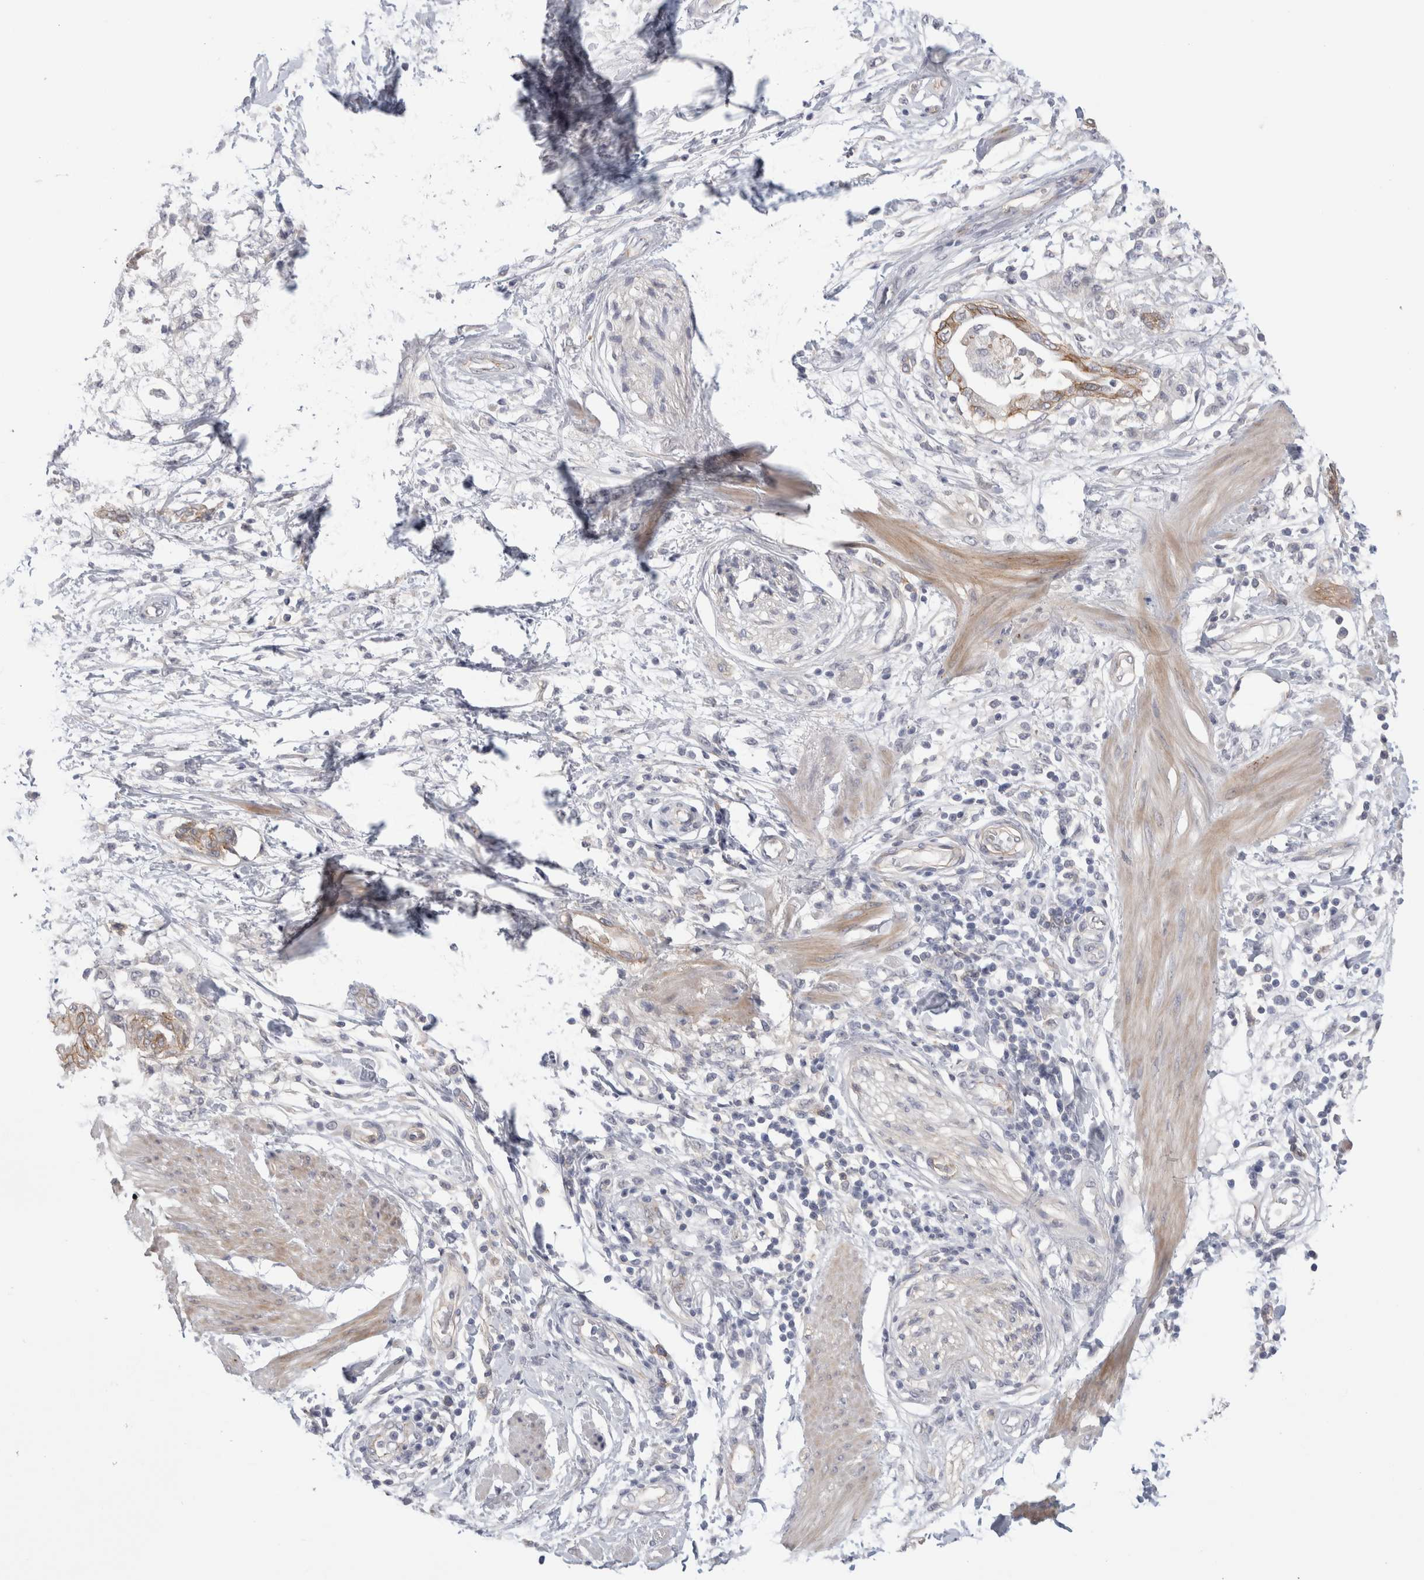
{"staining": {"intensity": "moderate", "quantity": ">75%", "location": "cytoplasmic/membranous"}, "tissue": "pancreatic cancer", "cell_type": "Tumor cells", "image_type": "cancer", "snomed": [{"axis": "morphology", "description": "Normal tissue, NOS"}, {"axis": "morphology", "description": "Adenocarcinoma, NOS"}, {"axis": "topography", "description": "Pancreas"}, {"axis": "topography", "description": "Duodenum"}], "caption": "Tumor cells reveal medium levels of moderate cytoplasmic/membranous expression in about >75% of cells in human pancreatic adenocarcinoma.", "gene": "VANGL1", "patient": {"sex": "female", "age": 60}}